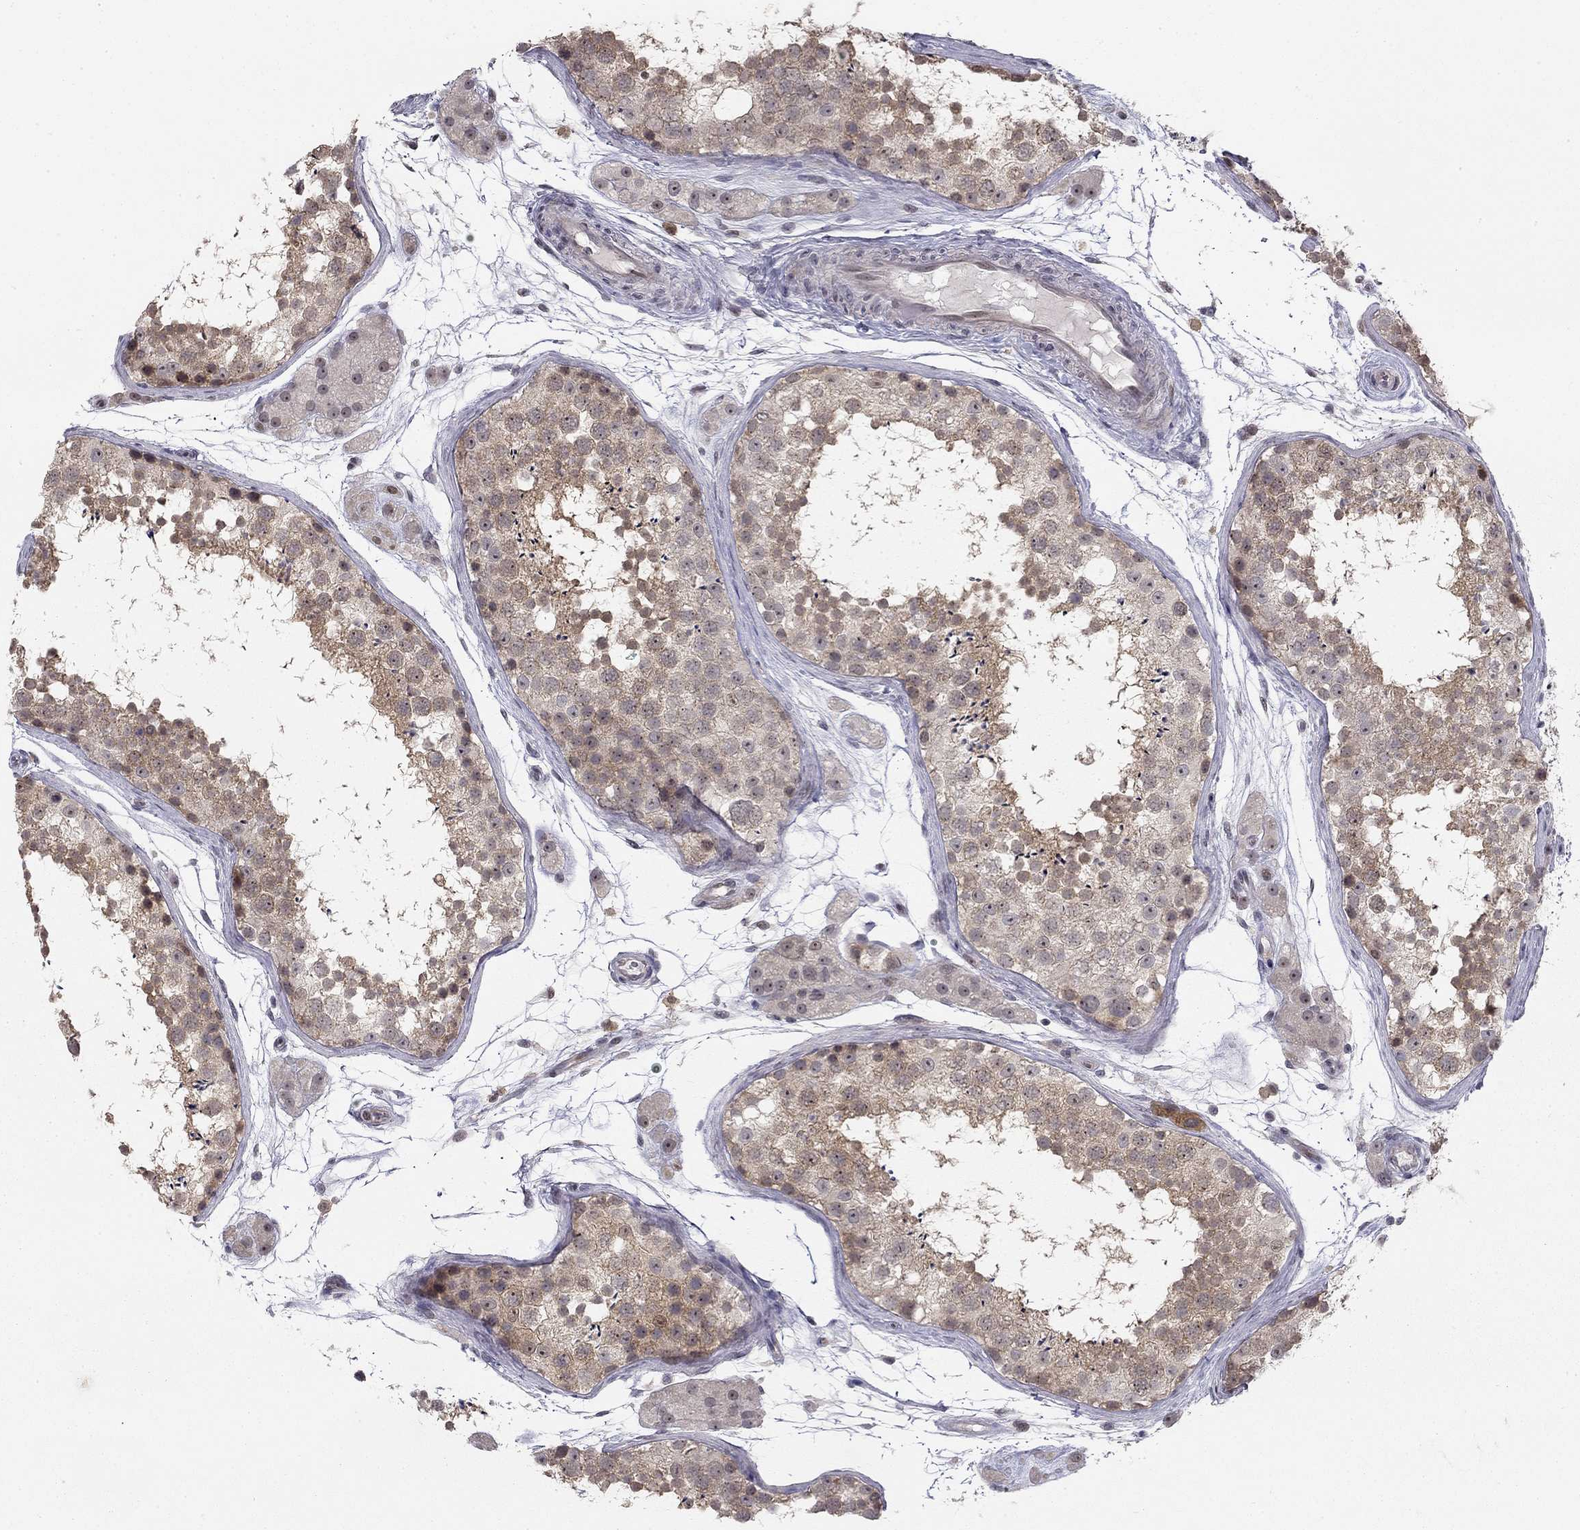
{"staining": {"intensity": "weak", "quantity": "25%-75%", "location": "cytoplasmic/membranous"}, "tissue": "testis", "cell_type": "Cells in seminiferous ducts", "image_type": "normal", "snomed": [{"axis": "morphology", "description": "Normal tissue, NOS"}, {"axis": "topography", "description": "Testis"}], "caption": "IHC (DAB (3,3'-diaminobenzidine)) staining of normal human testis exhibits weak cytoplasmic/membranous protein expression in approximately 25%-75% of cells in seminiferous ducts. (DAB (3,3'-diaminobenzidine) IHC with brightfield microscopy, high magnification).", "gene": "STXBP6", "patient": {"sex": "male", "age": 41}}